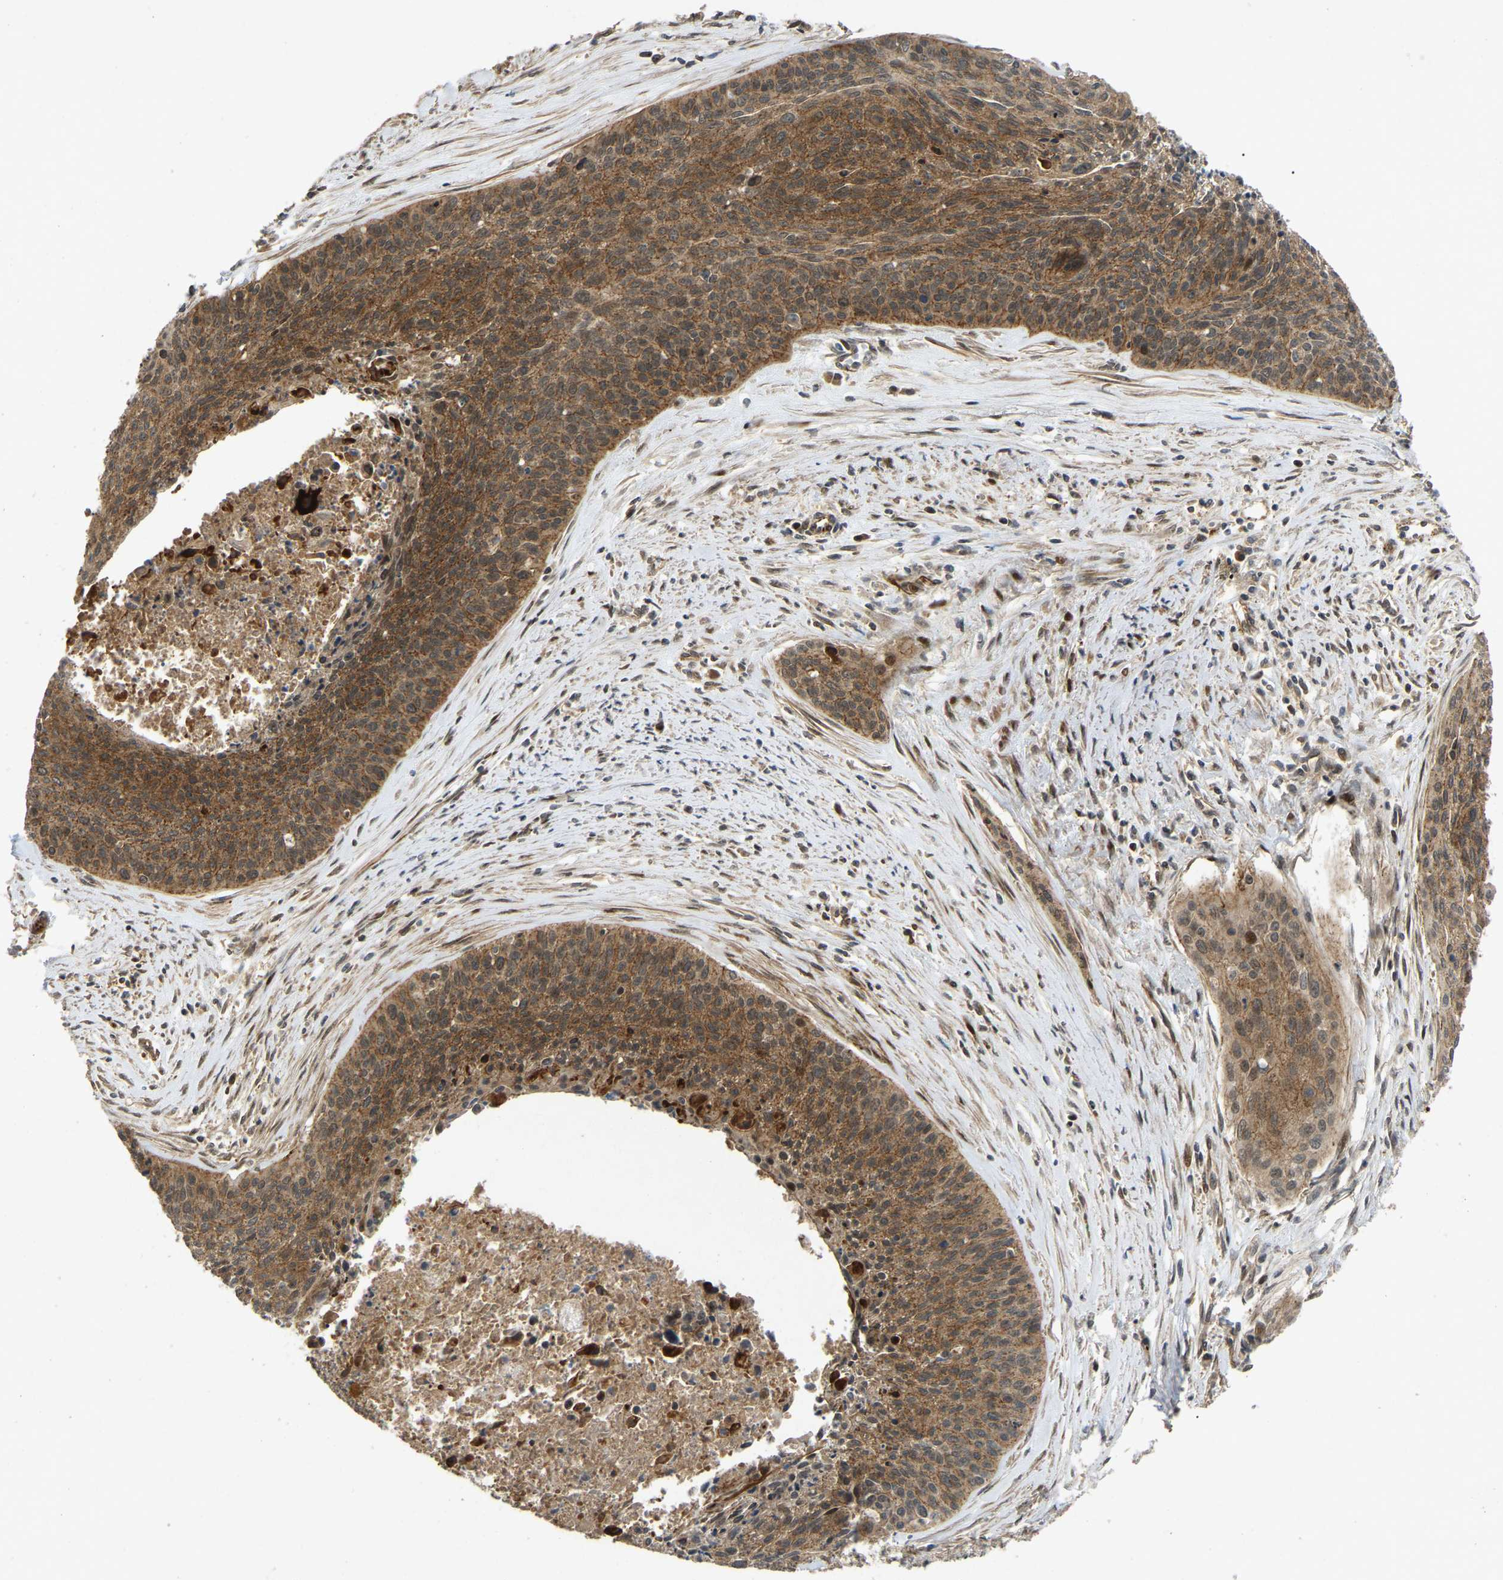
{"staining": {"intensity": "moderate", "quantity": ">75%", "location": "cytoplasmic/membranous,nuclear"}, "tissue": "cervical cancer", "cell_type": "Tumor cells", "image_type": "cancer", "snomed": [{"axis": "morphology", "description": "Squamous cell carcinoma, NOS"}, {"axis": "topography", "description": "Cervix"}], "caption": "High-magnification brightfield microscopy of squamous cell carcinoma (cervical) stained with DAB (brown) and counterstained with hematoxylin (blue). tumor cells exhibit moderate cytoplasmic/membranous and nuclear staining is present in approximately>75% of cells. Nuclei are stained in blue.", "gene": "KIAA1549", "patient": {"sex": "female", "age": 55}}